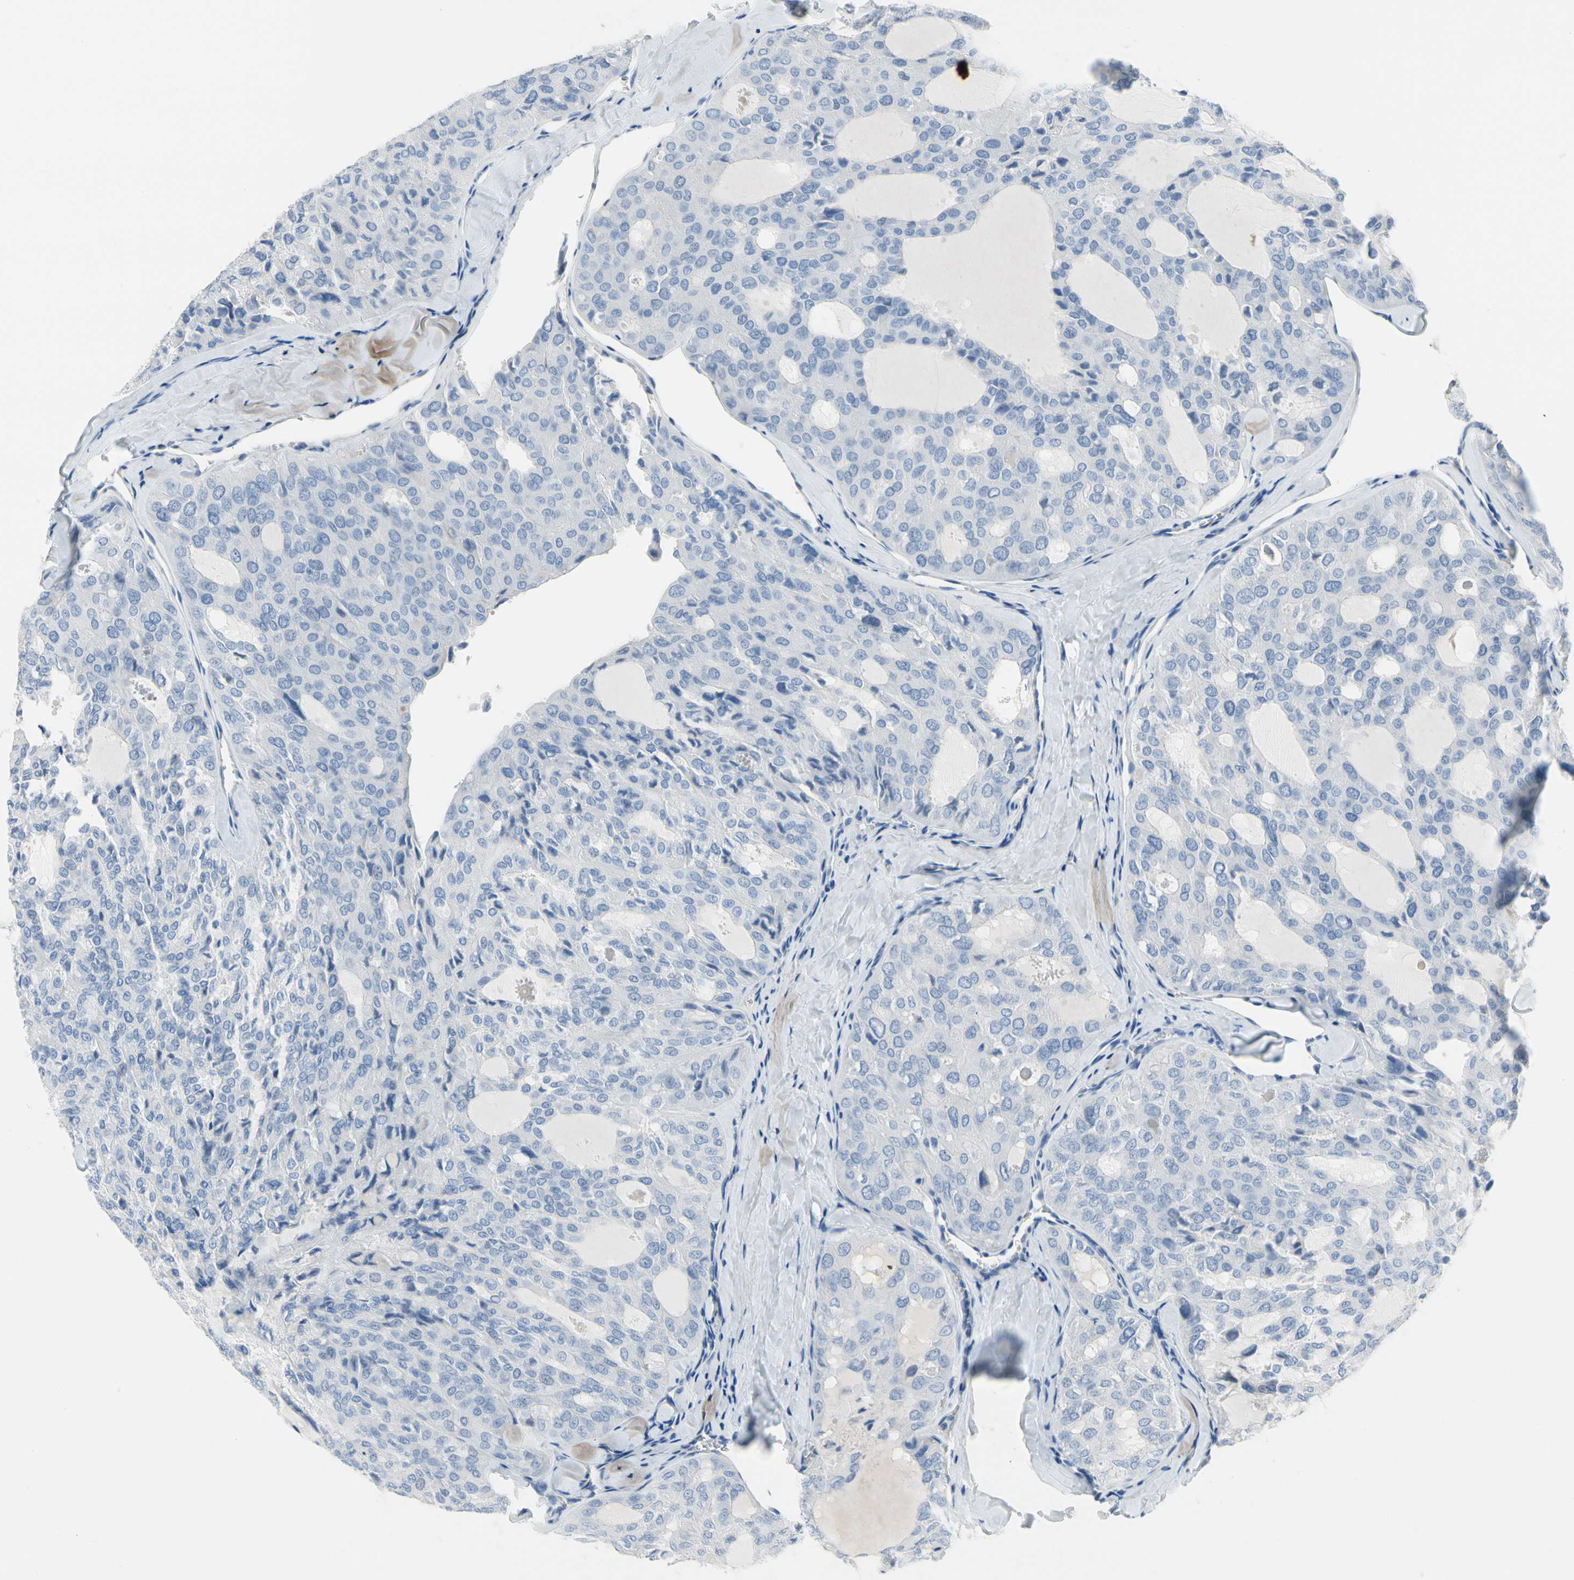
{"staining": {"intensity": "negative", "quantity": "none", "location": "none"}, "tissue": "thyroid cancer", "cell_type": "Tumor cells", "image_type": "cancer", "snomed": [{"axis": "morphology", "description": "Follicular adenoma carcinoma, NOS"}, {"axis": "topography", "description": "Thyroid gland"}], "caption": "DAB immunohistochemical staining of thyroid follicular adenoma carcinoma demonstrates no significant positivity in tumor cells.", "gene": "MUC5B", "patient": {"sex": "male", "age": 75}}